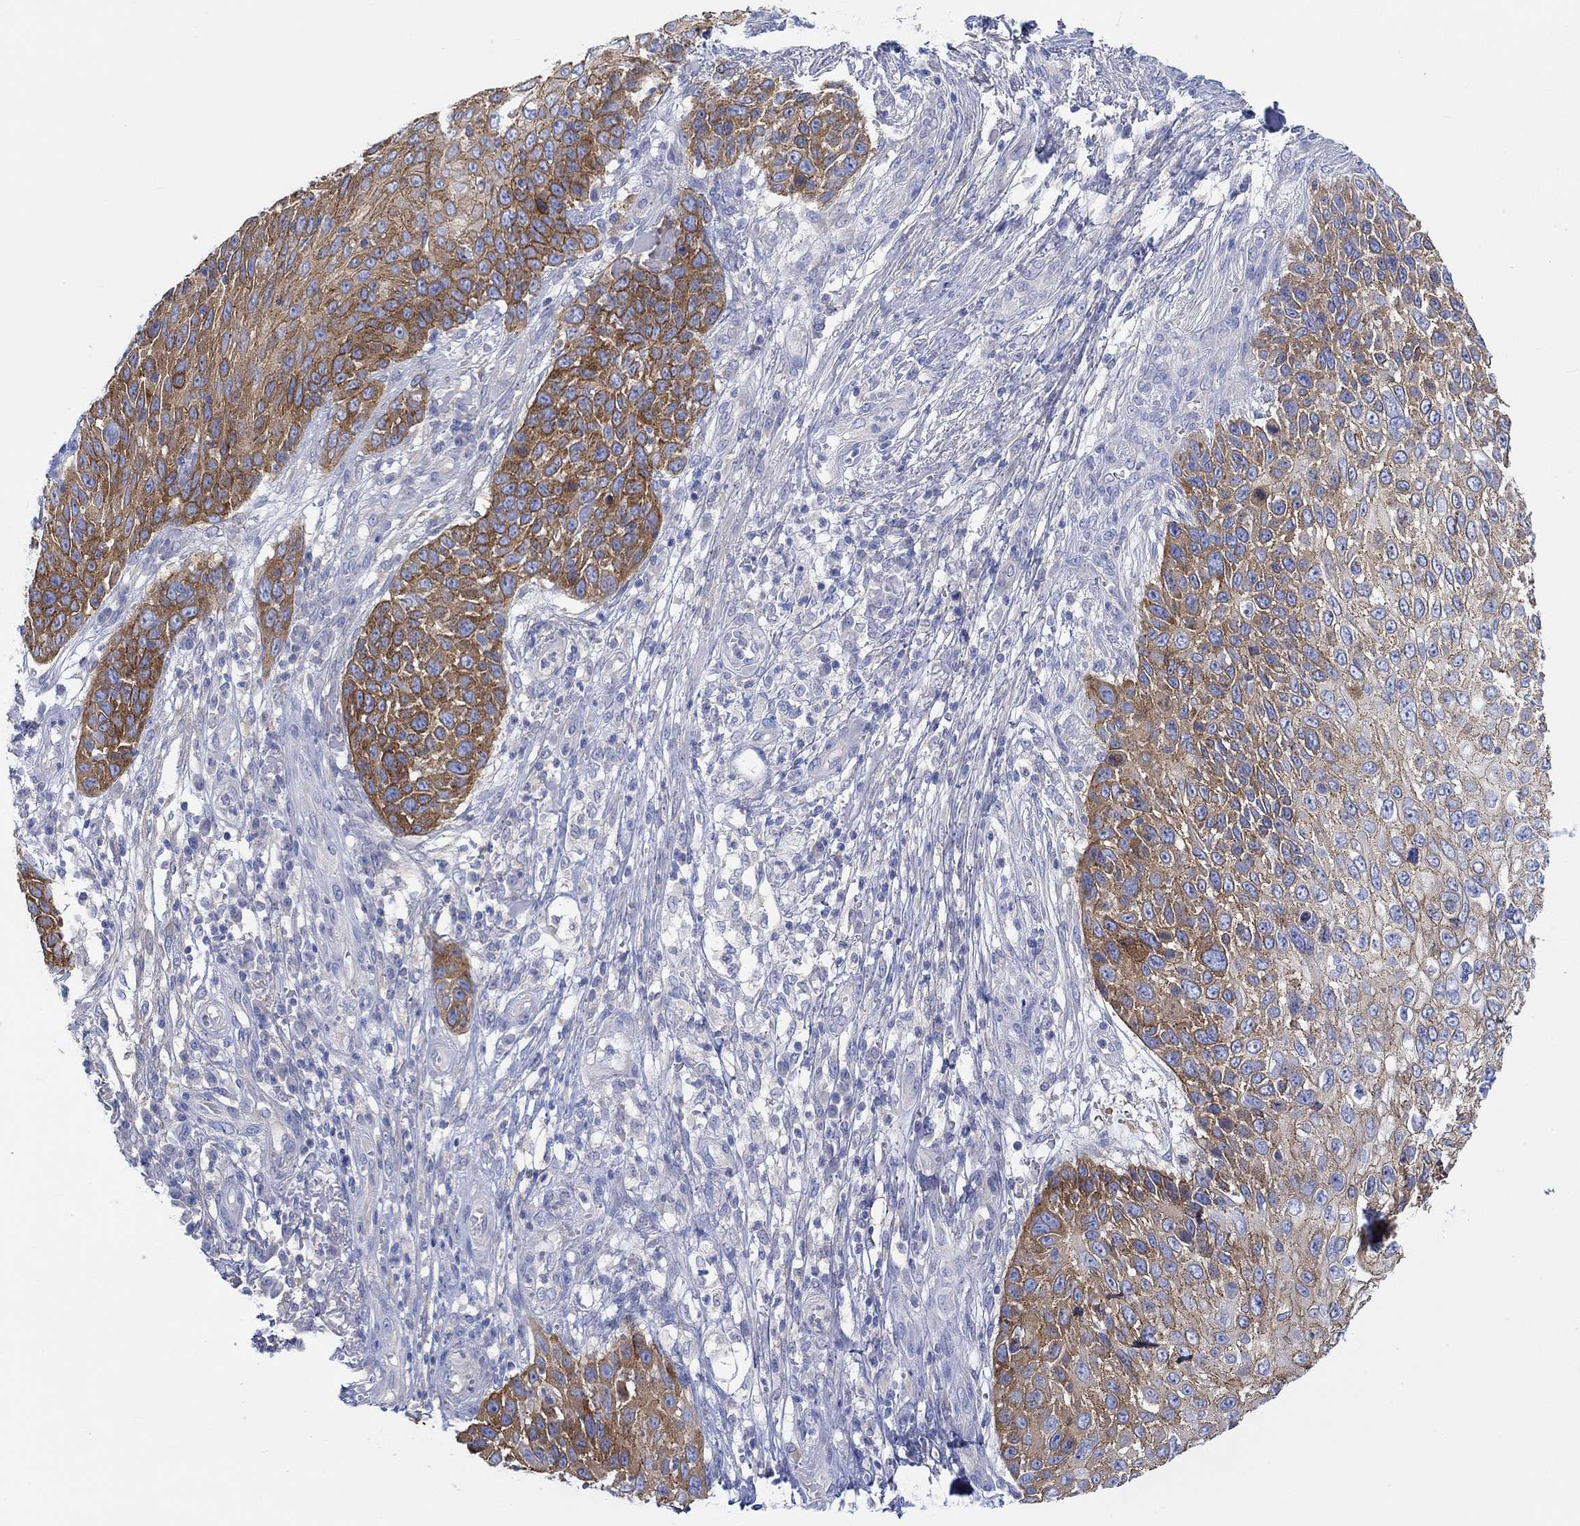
{"staining": {"intensity": "strong", "quantity": ">75%", "location": "cytoplasmic/membranous"}, "tissue": "skin cancer", "cell_type": "Tumor cells", "image_type": "cancer", "snomed": [{"axis": "morphology", "description": "Squamous cell carcinoma, NOS"}, {"axis": "topography", "description": "Skin"}], "caption": "High-magnification brightfield microscopy of squamous cell carcinoma (skin) stained with DAB (brown) and counterstained with hematoxylin (blue). tumor cells exhibit strong cytoplasmic/membranous expression is appreciated in approximately>75% of cells. The staining was performed using DAB, with brown indicating positive protein expression. Nuclei are stained blue with hematoxylin.", "gene": "REEP6", "patient": {"sex": "male", "age": 92}}